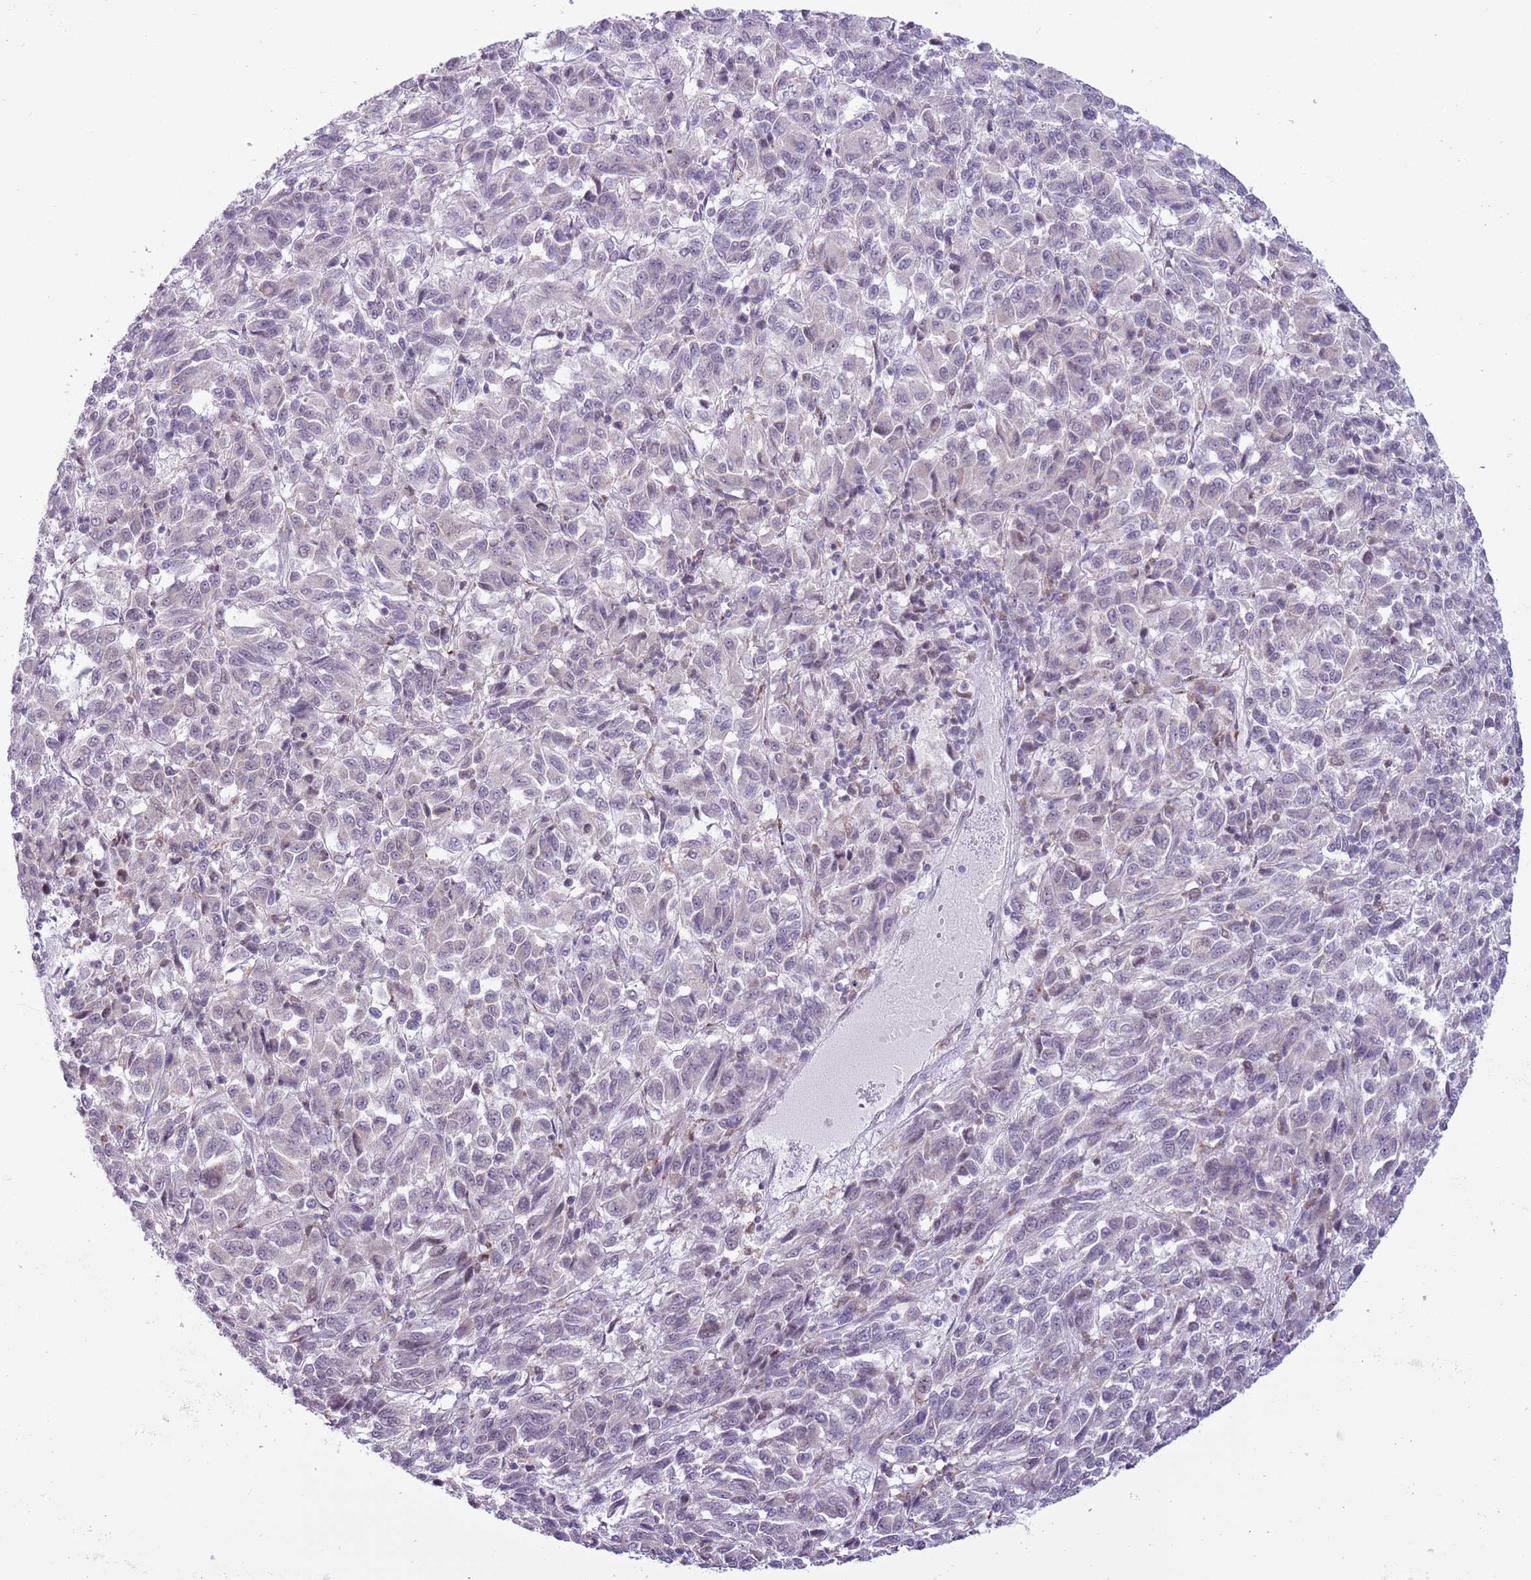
{"staining": {"intensity": "negative", "quantity": "none", "location": "none"}, "tissue": "melanoma", "cell_type": "Tumor cells", "image_type": "cancer", "snomed": [{"axis": "morphology", "description": "Malignant melanoma, Metastatic site"}, {"axis": "topography", "description": "Lung"}], "caption": "The image exhibits no staining of tumor cells in melanoma.", "gene": "ZNF576", "patient": {"sex": "male", "age": 64}}